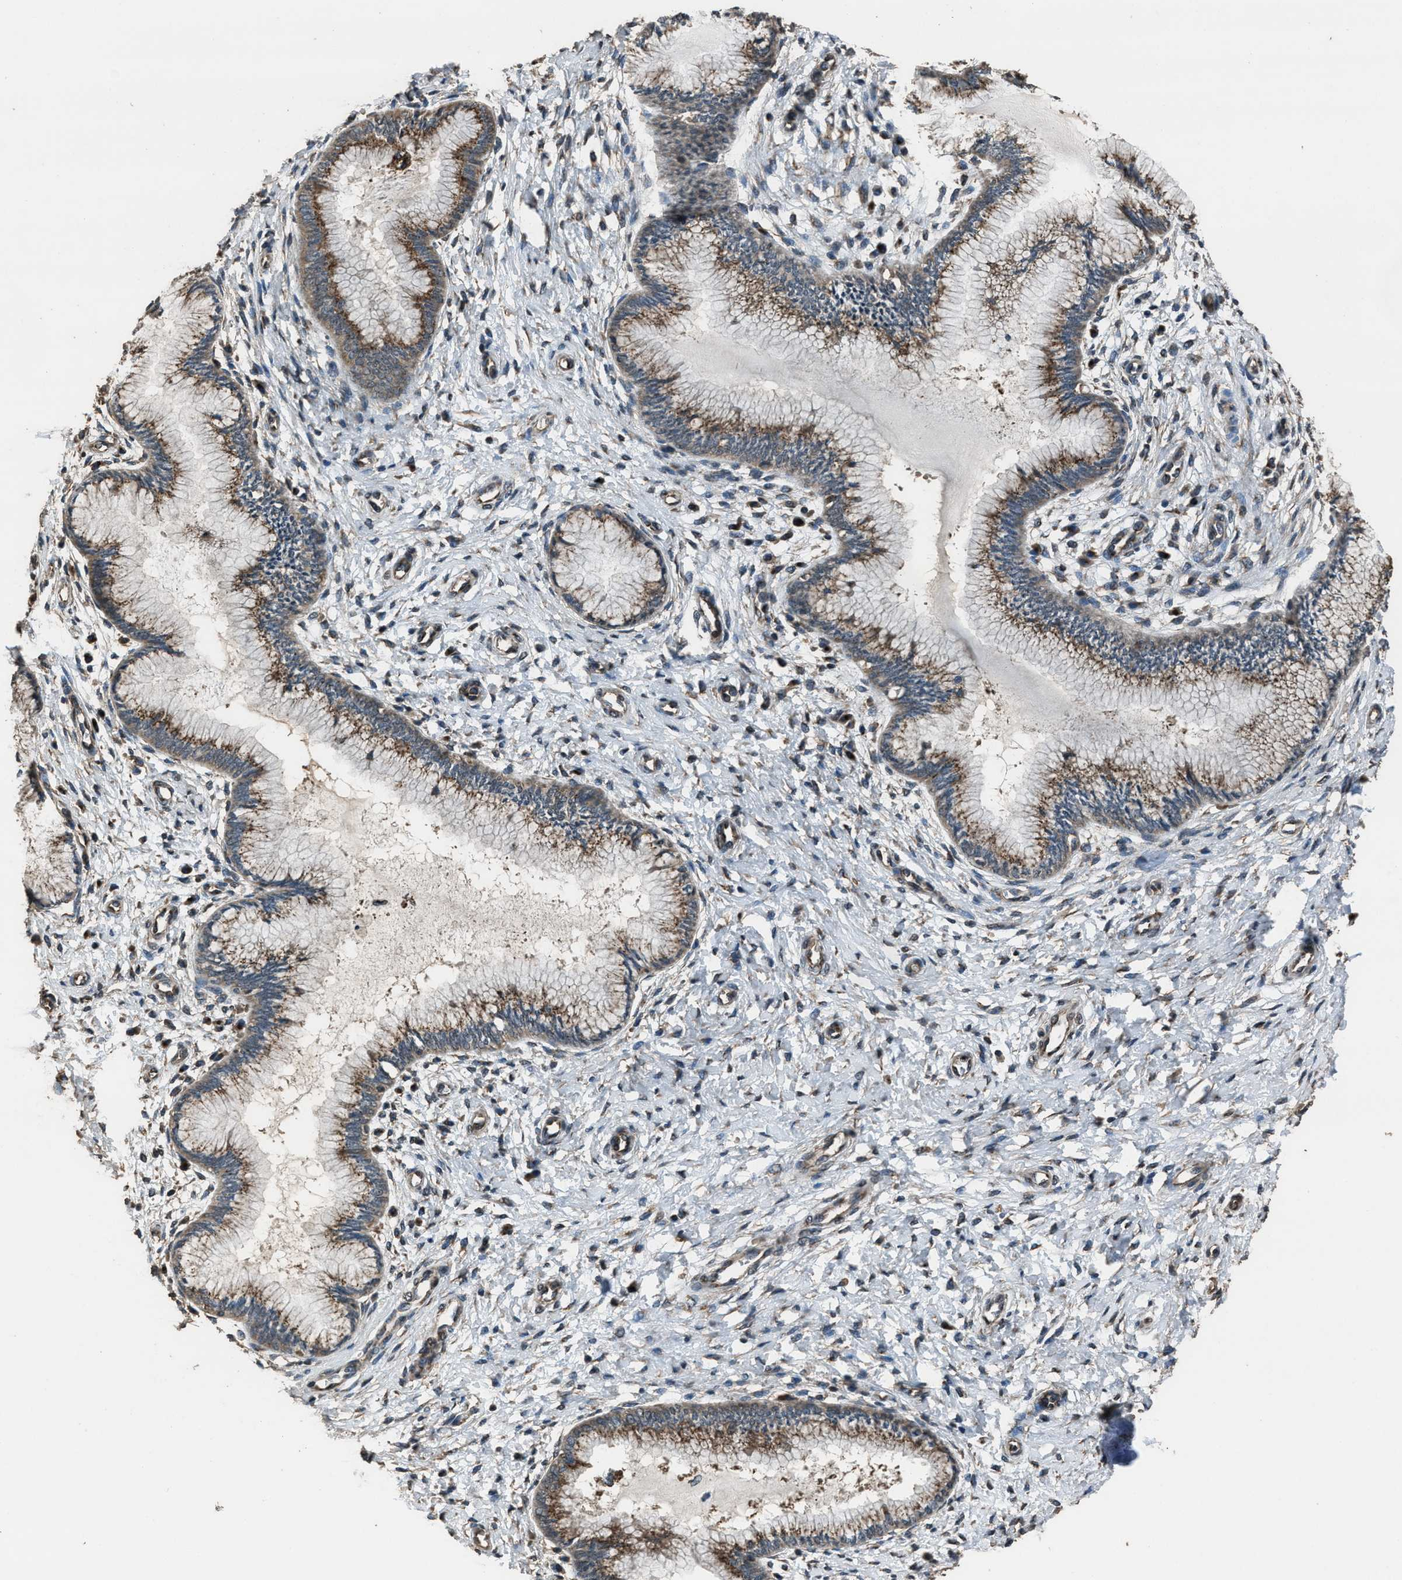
{"staining": {"intensity": "weak", "quantity": ">75%", "location": "cytoplasmic/membranous"}, "tissue": "cervix", "cell_type": "Glandular cells", "image_type": "normal", "snomed": [{"axis": "morphology", "description": "Normal tissue, NOS"}, {"axis": "topography", "description": "Cervix"}], "caption": "DAB (3,3'-diaminobenzidine) immunohistochemical staining of normal human cervix reveals weak cytoplasmic/membranous protein positivity in approximately >75% of glandular cells.", "gene": "SLC38A10", "patient": {"sex": "female", "age": 55}}